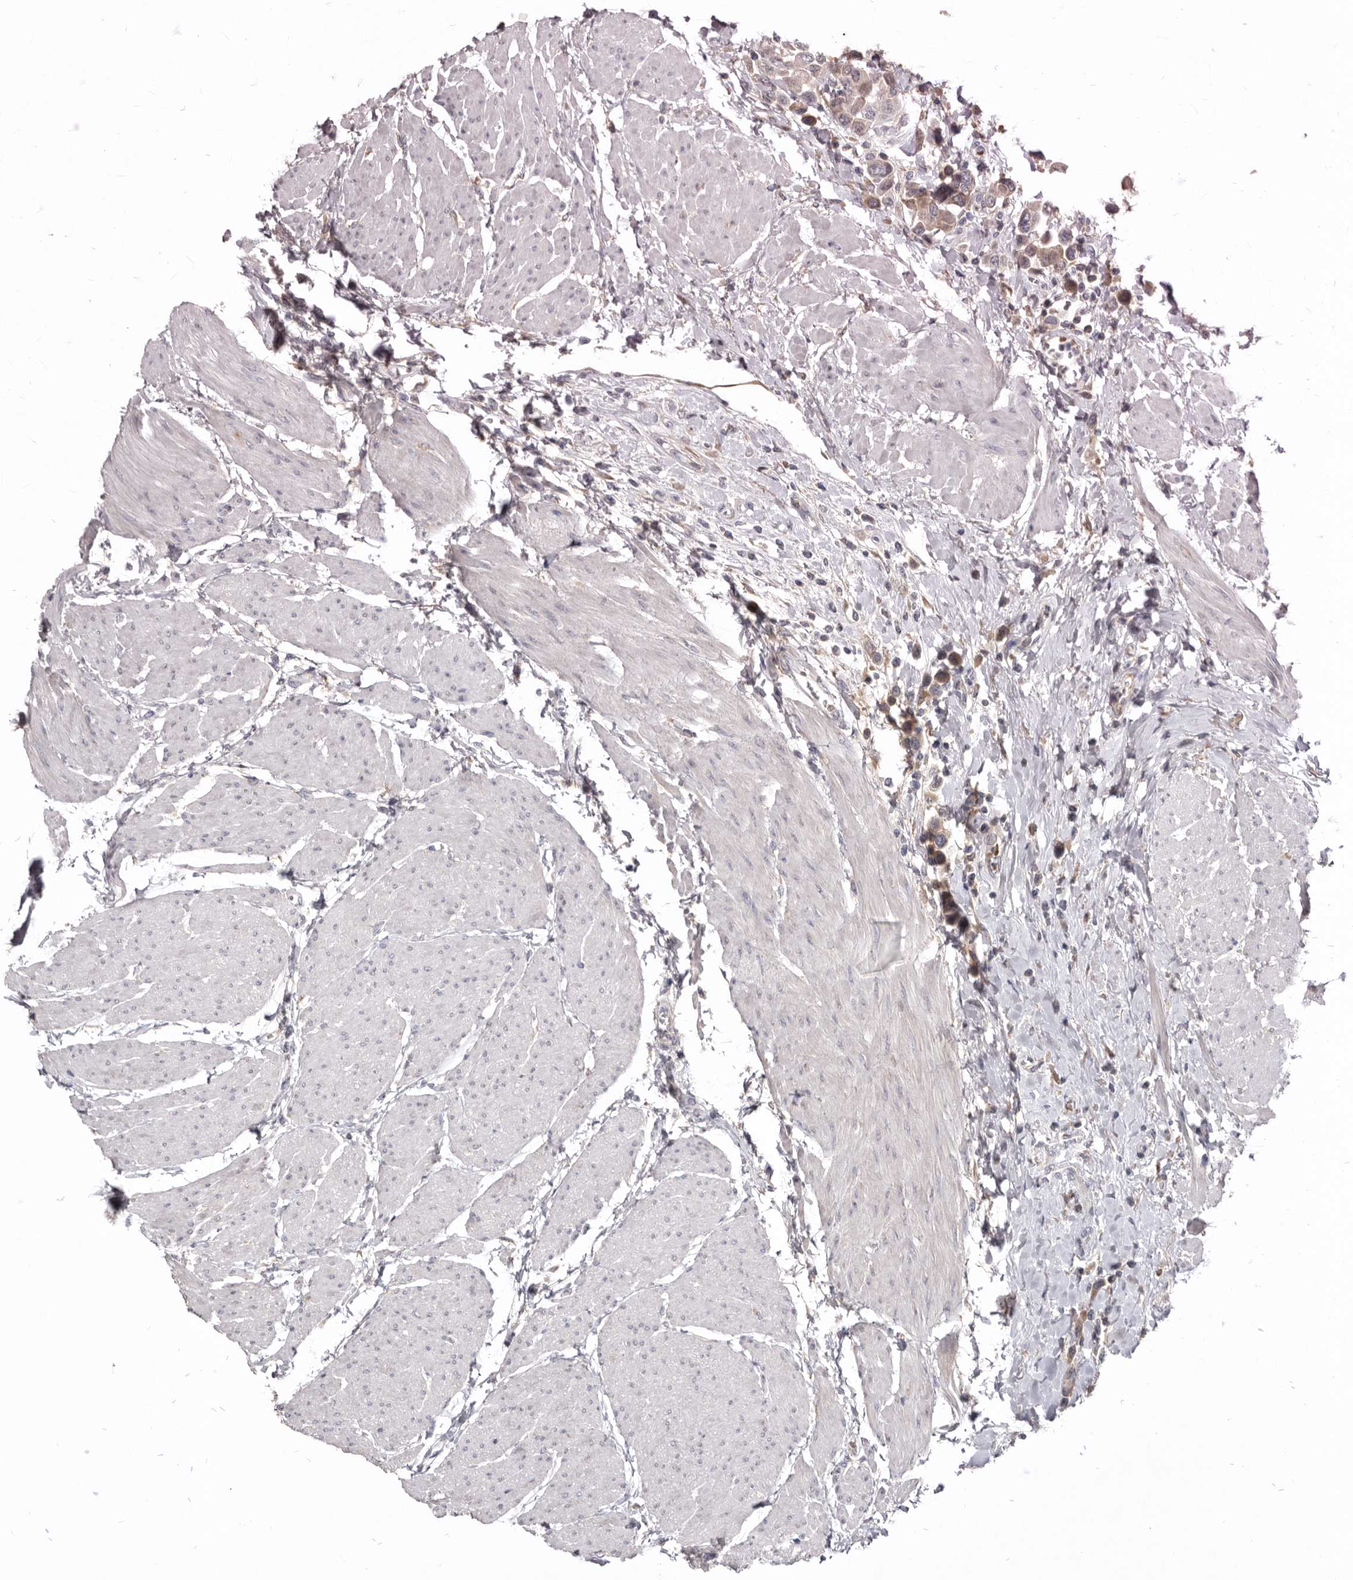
{"staining": {"intensity": "weak", "quantity": "<25%", "location": "cytoplasmic/membranous"}, "tissue": "urothelial cancer", "cell_type": "Tumor cells", "image_type": "cancer", "snomed": [{"axis": "morphology", "description": "Urothelial carcinoma, High grade"}, {"axis": "topography", "description": "Urinary bladder"}], "caption": "The IHC micrograph has no significant positivity in tumor cells of urothelial carcinoma (high-grade) tissue. (DAB immunohistochemistry, high magnification).", "gene": "NENF", "patient": {"sex": "male", "age": 50}}